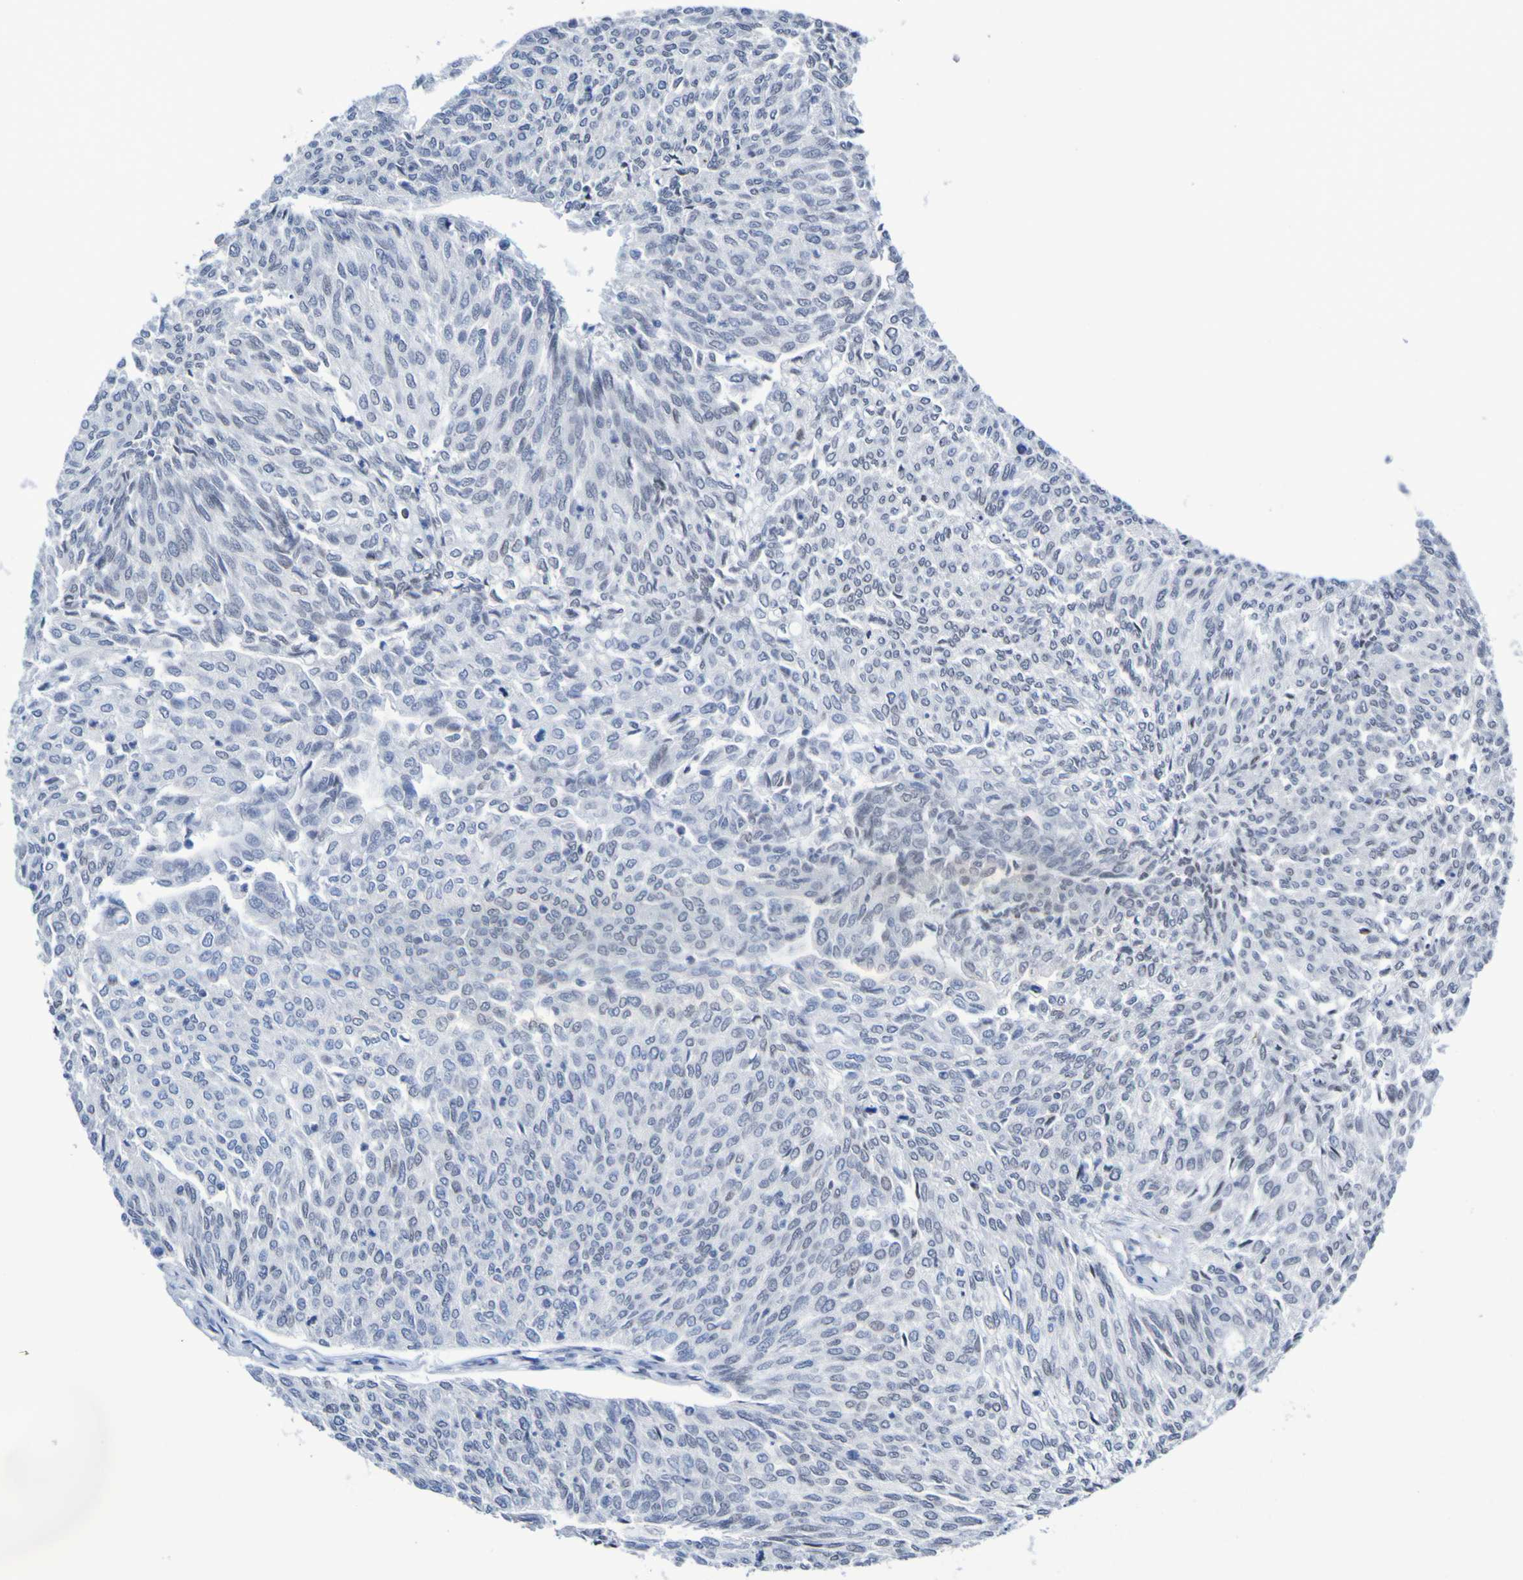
{"staining": {"intensity": "negative", "quantity": "none", "location": "none"}, "tissue": "urothelial cancer", "cell_type": "Tumor cells", "image_type": "cancer", "snomed": [{"axis": "morphology", "description": "Urothelial carcinoma, Low grade"}, {"axis": "topography", "description": "Urinary bladder"}], "caption": "Human low-grade urothelial carcinoma stained for a protein using immunohistochemistry exhibits no staining in tumor cells.", "gene": "PCGF1", "patient": {"sex": "female", "age": 79}}